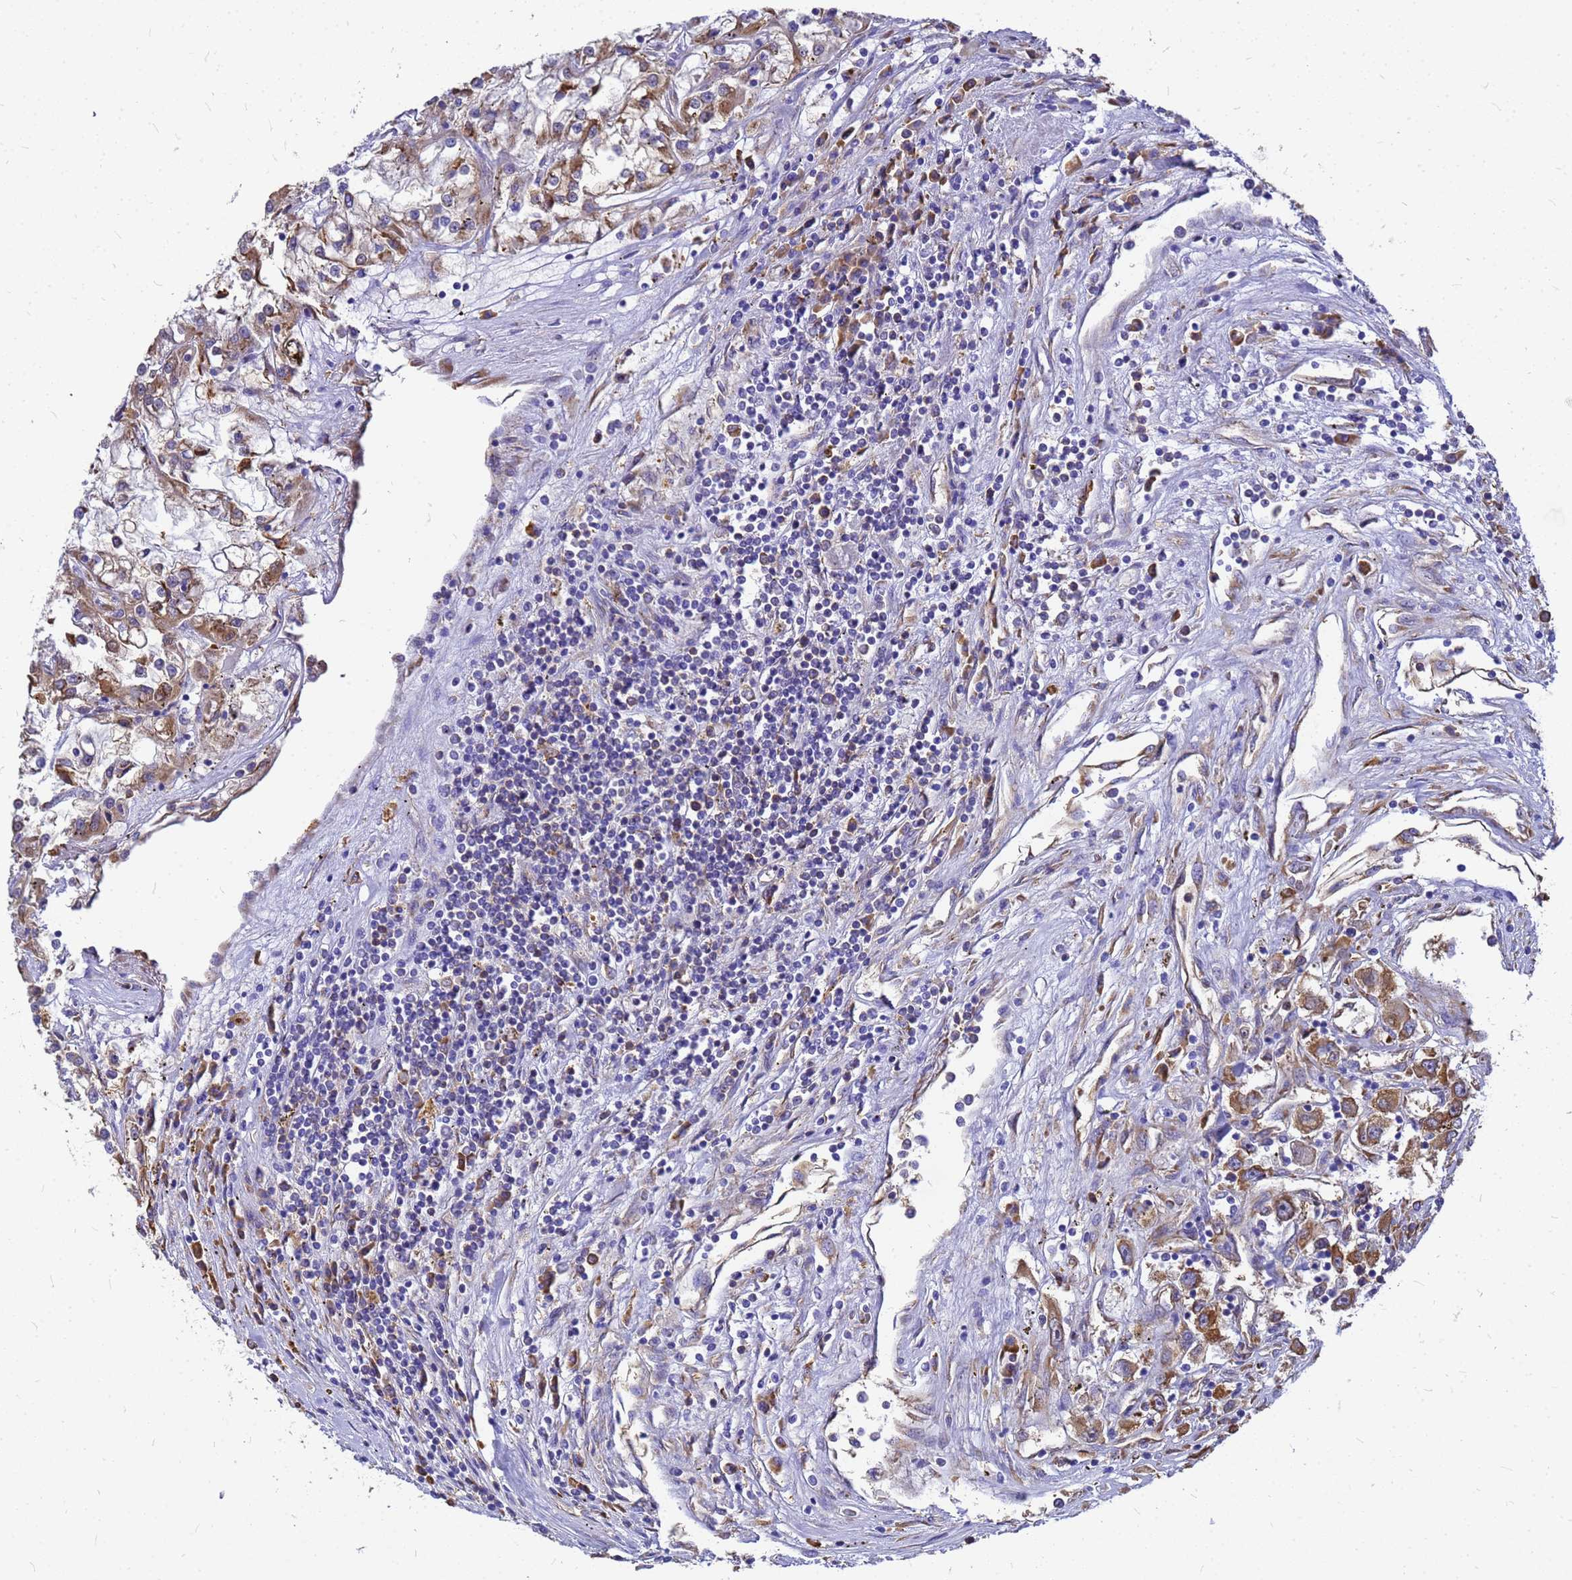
{"staining": {"intensity": "moderate", "quantity": ">75%", "location": "cytoplasmic/membranous"}, "tissue": "renal cancer", "cell_type": "Tumor cells", "image_type": "cancer", "snomed": [{"axis": "morphology", "description": "Adenocarcinoma, NOS"}, {"axis": "topography", "description": "Kidney"}], "caption": "Immunohistochemistry (IHC) image of neoplastic tissue: human renal cancer stained using immunohistochemistry (IHC) shows medium levels of moderate protein expression localized specifically in the cytoplasmic/membranous of tumor cells, appearing as a cytoplasmic/membranous brown color.", "gene": "GID4", "patient": {"sex": "female", "age": 52}}